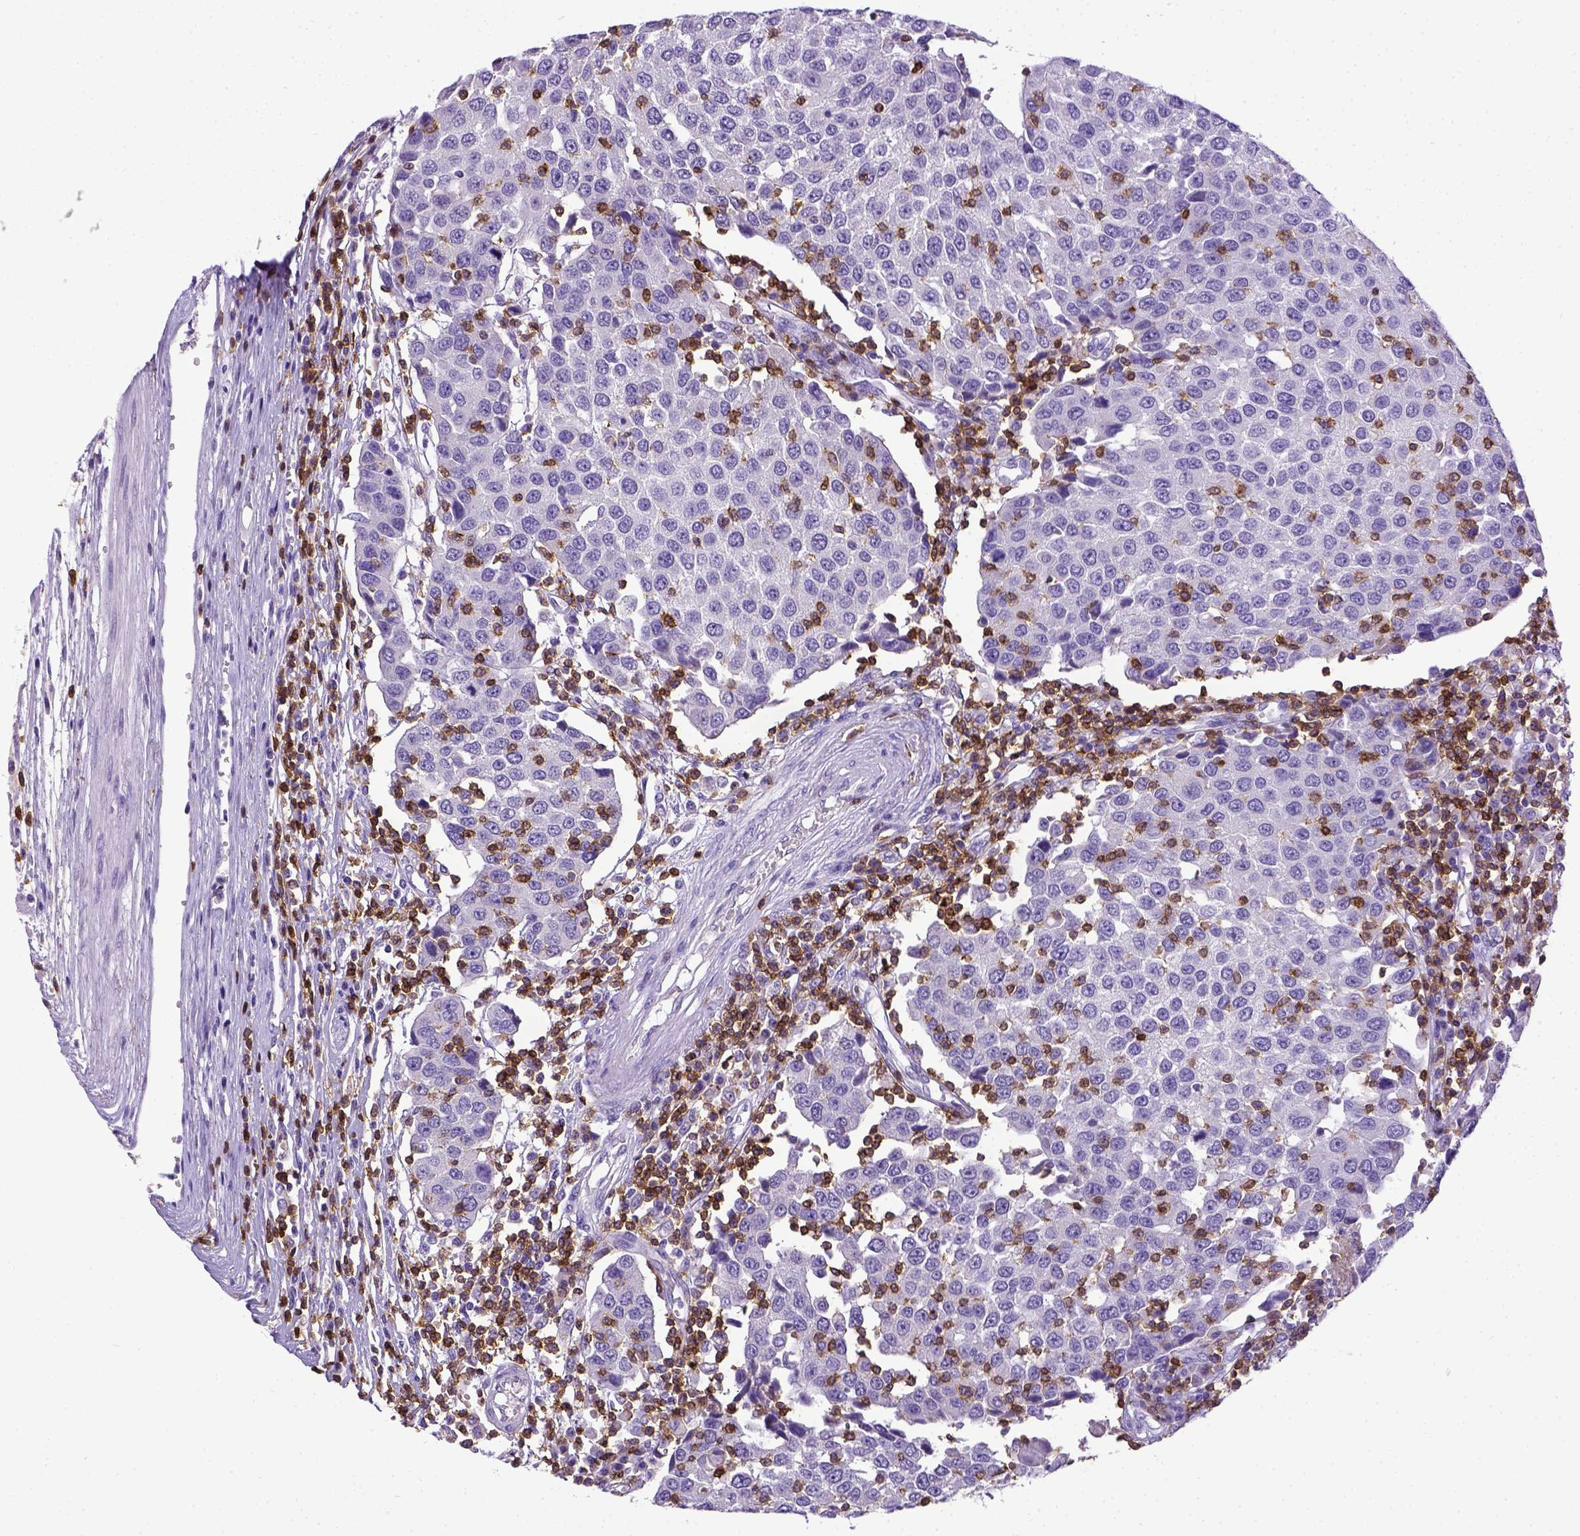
{"staining": {"intensity": "negative", "quantity": "none", "location": "none"}, "tissue": "urothelial cancer", "cell_type": "Tumor cells", "image_type": "cancer", "snomed": [{"axis": "morphology", "description": "Urothelial carcinoma, High grade"}, {"axis": "topography", "description": "Urinary bladder"}], "caption": "Urothelial cancer was stained to show a protein in brown. There is no significant staining in tumor cells.", "gene": "CD3E", "patient": {"sex": "female", "age": 85}}